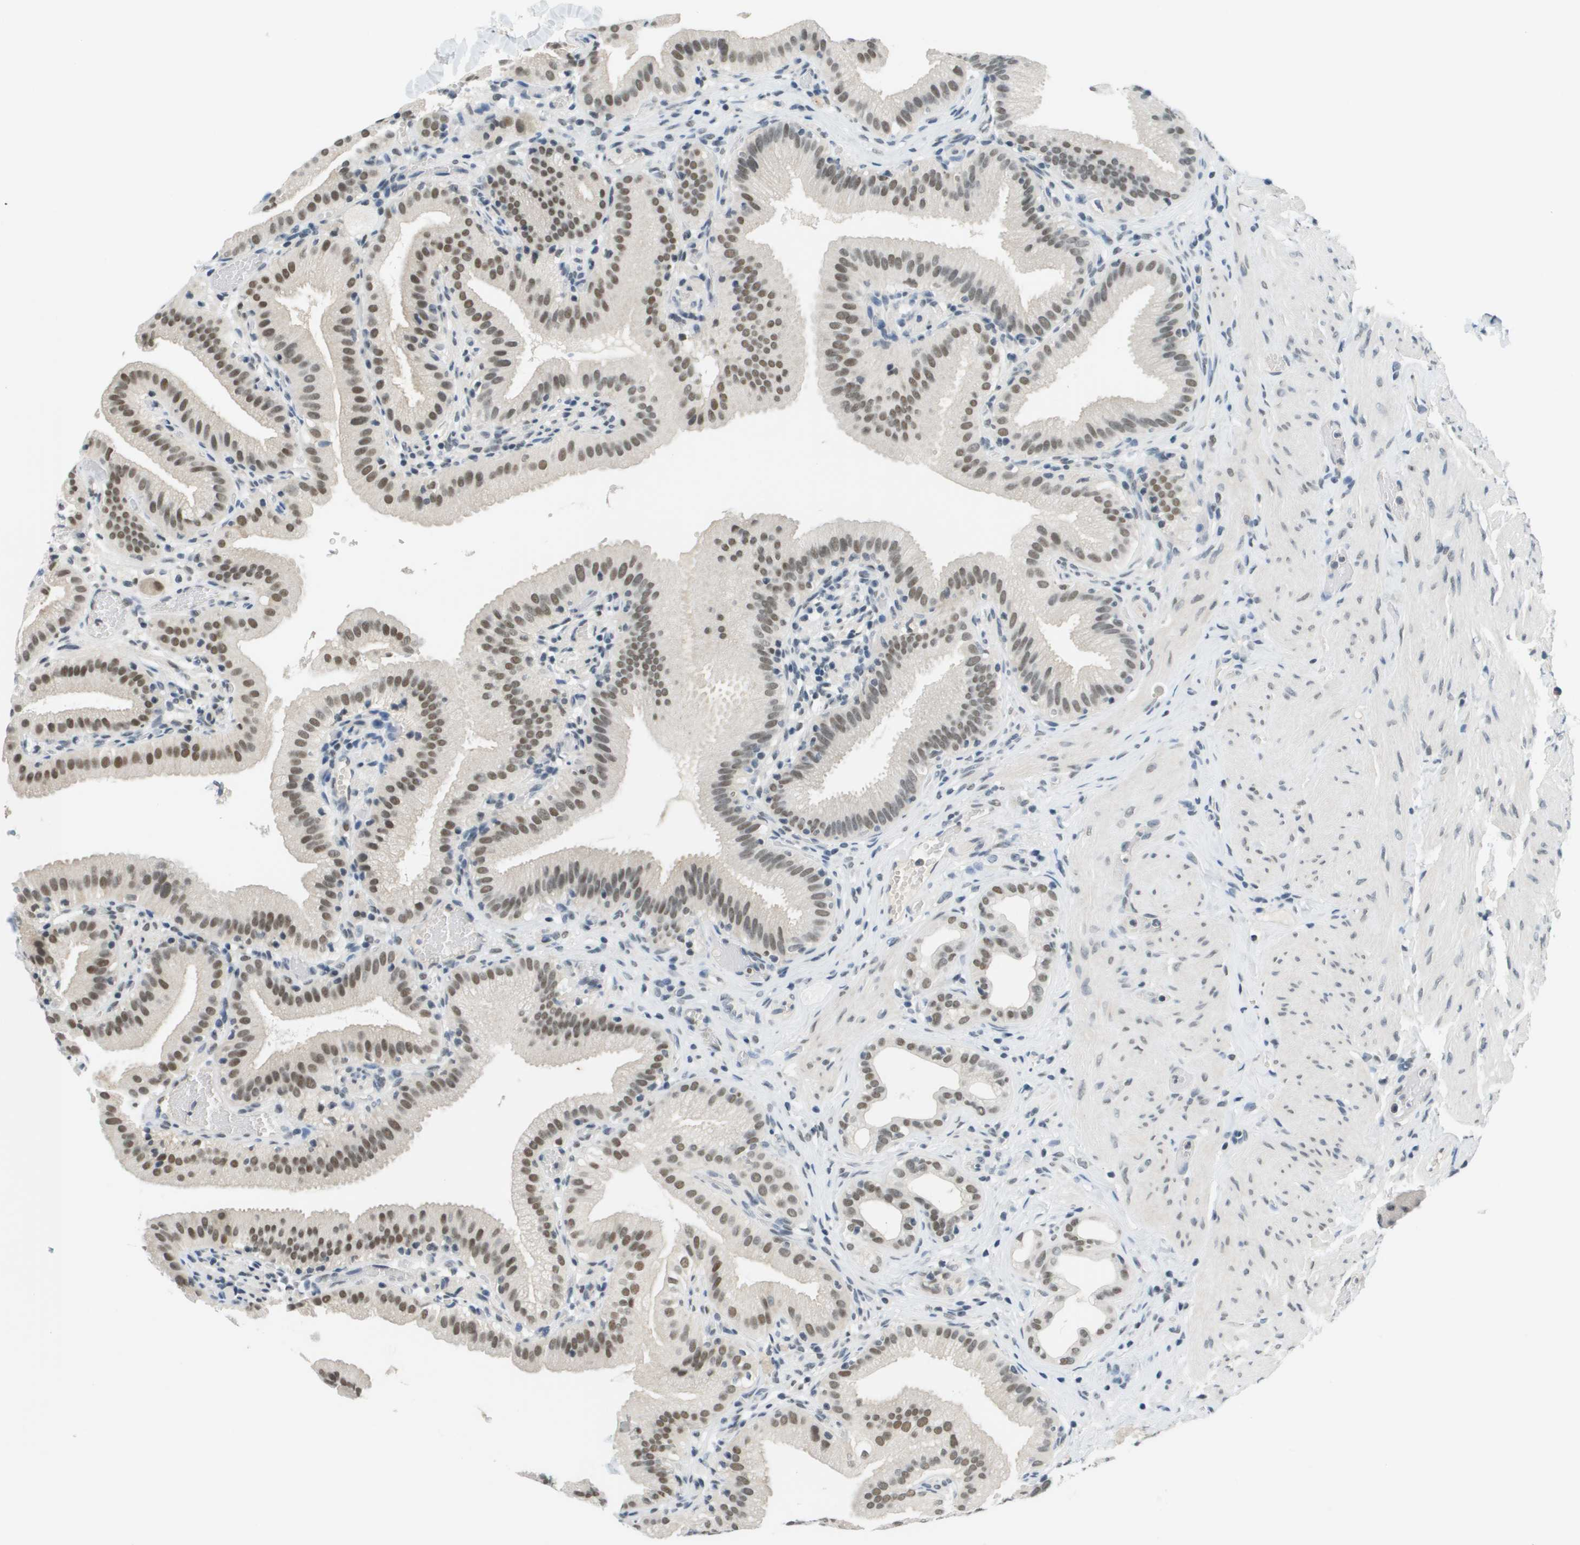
{"staining": {"intensity": "moderate", "quantity": ">75%", "location": "nuclear"}, "tissue": "gallbladder", "cell_type": "Glandular cells", "image_type": "normal", "snomed": [{"axis": "morphology", "description": "Normal tissue, NOS"}, {"axis": "topography", "description": "Gallbladder"}], "caption": "Moderate nuclear staining for a protein is present in approximately >75% of glandular cells of benign gallbladder using immunohistochemistry (IHC).", "gene": "CBX5", "patient": {"sex": "male", "age": 54}}